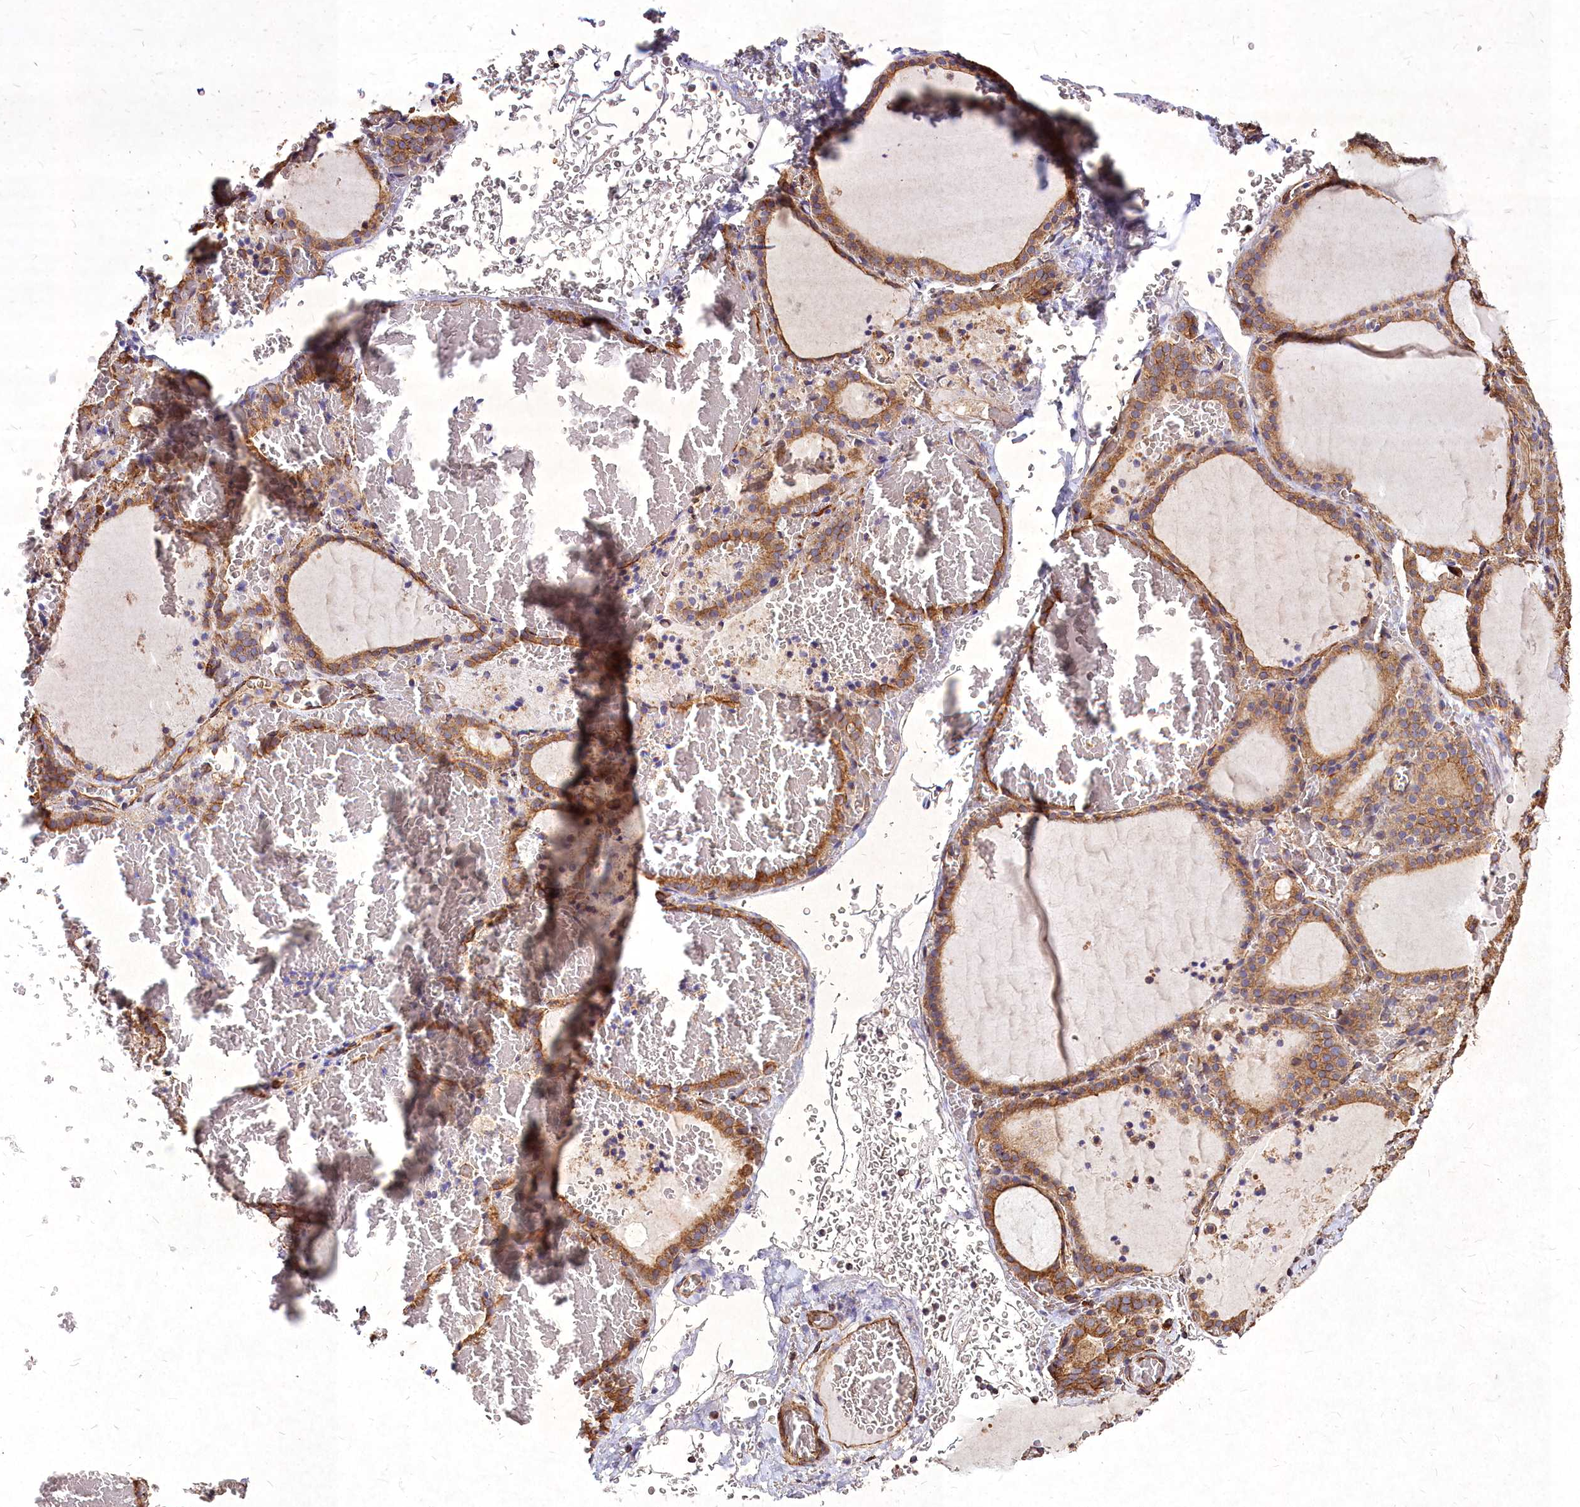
{"staining": {"intensity": "moderate", "quantity": ">75%", "location": "cytoplasmic/membranous"}, "tissue": "thyroid gland", "cell_type": "Glandular cells", "image_type": "normal", "snomed": [{"axis": "morphology", "description": "Normal tissue, NOS"}, {"axis": "topography", "description": "Thyroid gland"}], "caption": "The micrograph exhibits immunohistochemical staining of benign thyroid gland. There is moderate cytoplasmic/membranous staining is seen in about >75% of glandular cells. The staining was performed using DAB to visualize the protein expression in brown, while the nuclei were stained in blue with hematoxylin (Magnification: 20x).", "gene": "SKA1", "patient": {"sex": "female", "age": 39}}